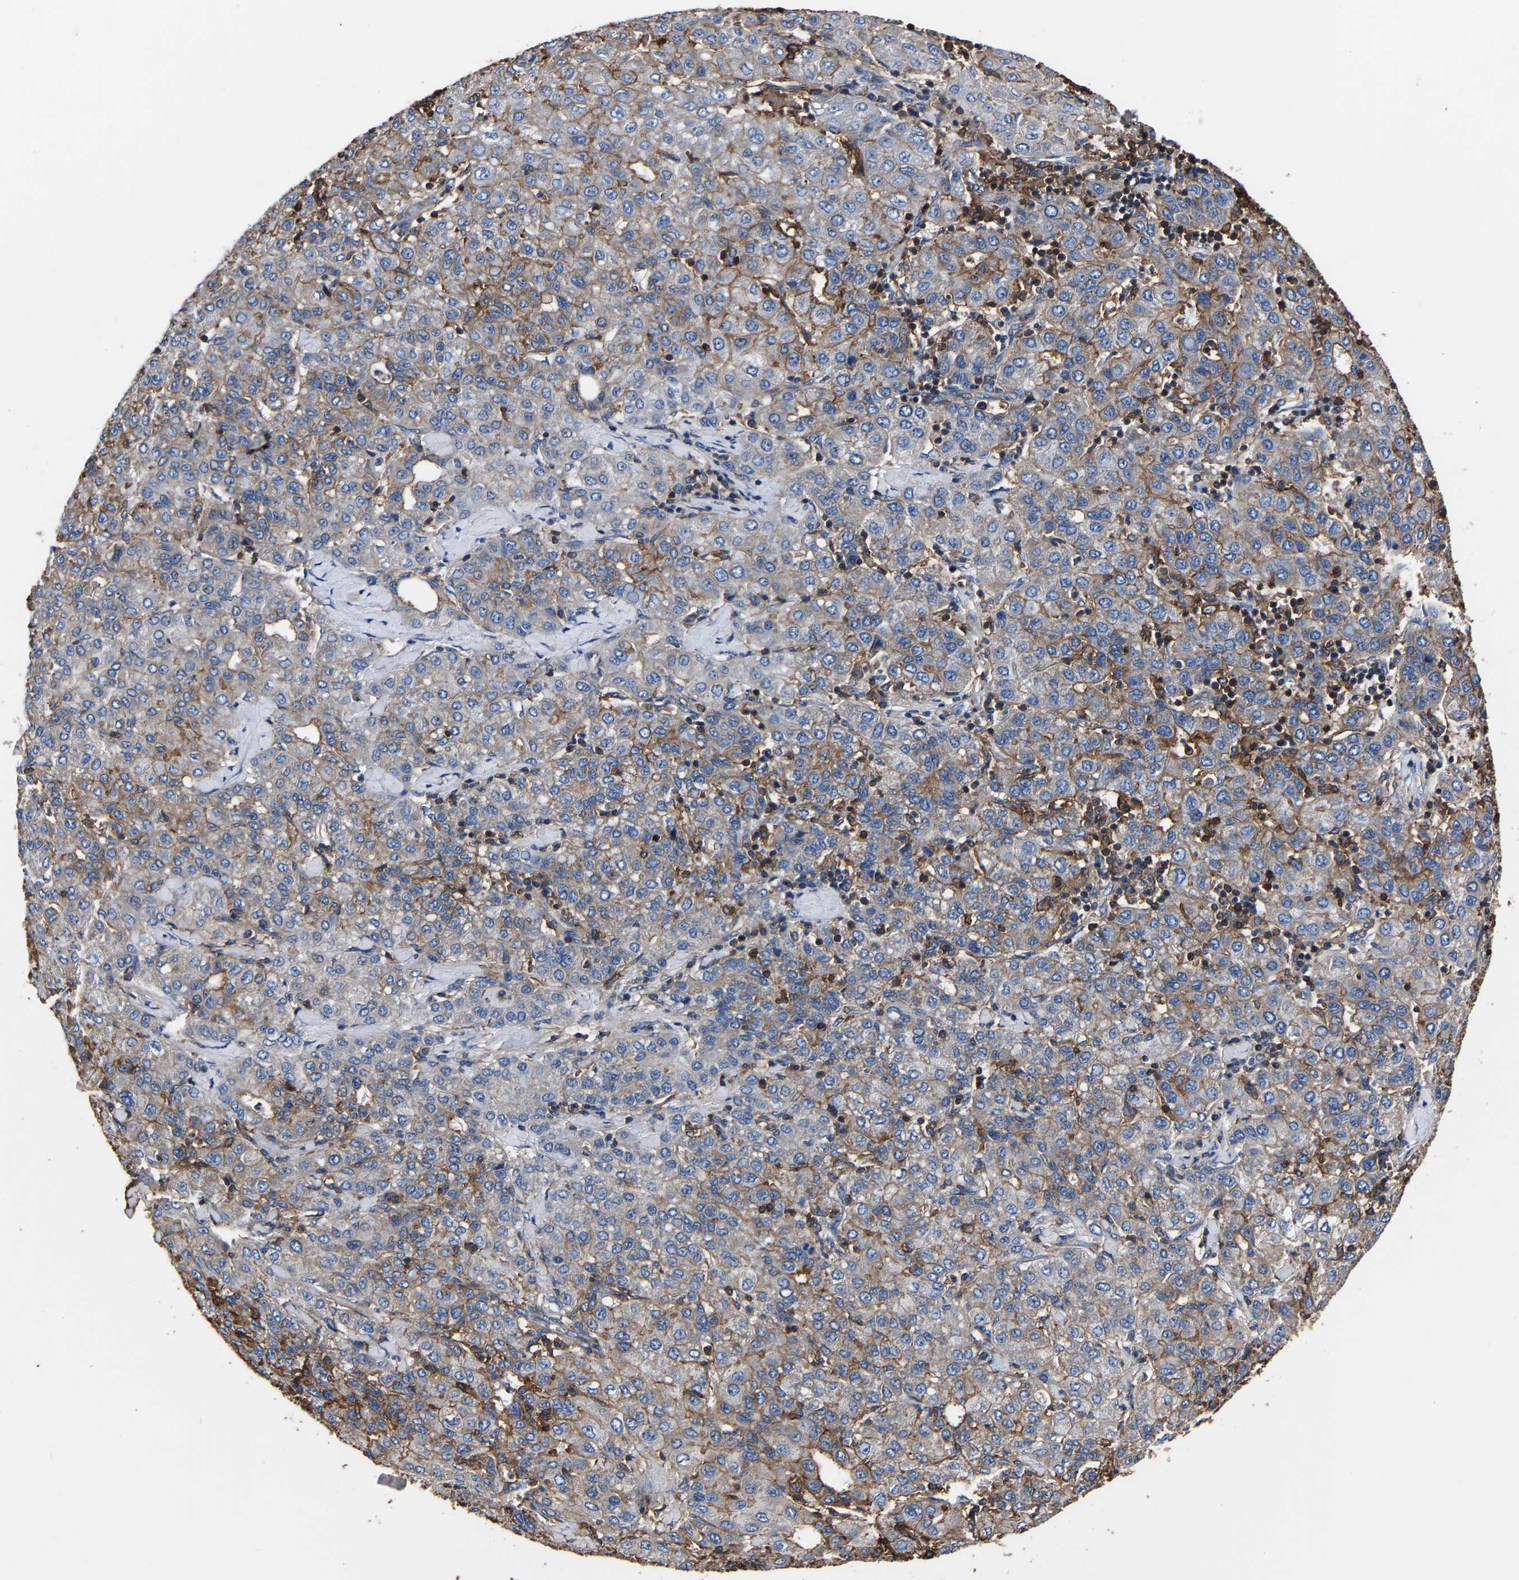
{"staining": {"intensity": "moderate", "quantity": "25%-75%", "location": "cytoplasmic/membranous"}, "tissue": "liver cancer", "cell_type": "Tumor cells", "image_type": "cancer", "snomed": [{"axis": "morphology", "description": "Carcinoma, Hepatocellular, NOS"}, {"axis": "topography", "description": "Liver"}], "caption": "This micrograph demonstrates liver cancer stained with immunohistochemistry to label a protein in brown. The cytoplasmic/membranous of tumor cells show moderate positivity for the protein. Nuclei are counter-stained blue.", "gene": "ARMT1", "patient": {"sex": "male", "age": 65}}